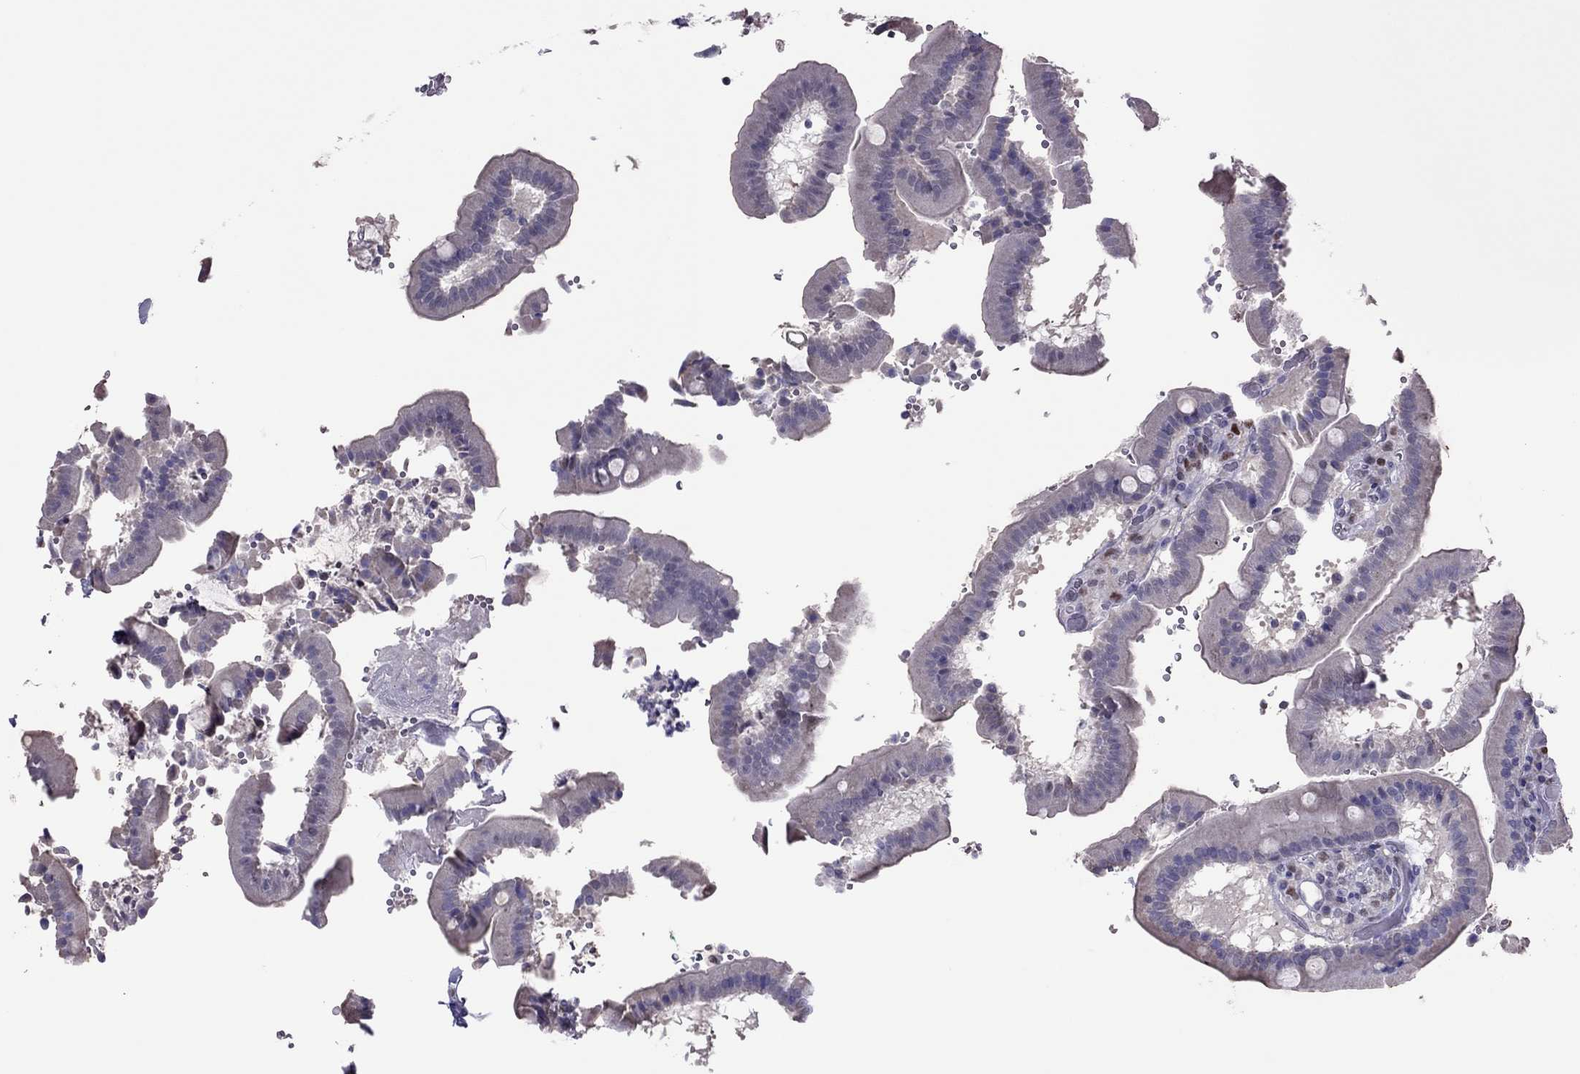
{"staining": {"intensity": "negative", "quantity": "none", "location": "none"}, "tissue": "duodenum", "cell_type": "Glandular cells", "image_type": "normal", "snomed": [{"axis": "morphology", "description": "Normal tissue, NOS"}, {"axis": "topography", "description": "Duodenum"}], "caption": "Immunohistochemical staining of normal human duodenum displays no significant staining in glandular cells.", "gene": "SPINT3", "patient": {"sex": "female", "age": 62}}